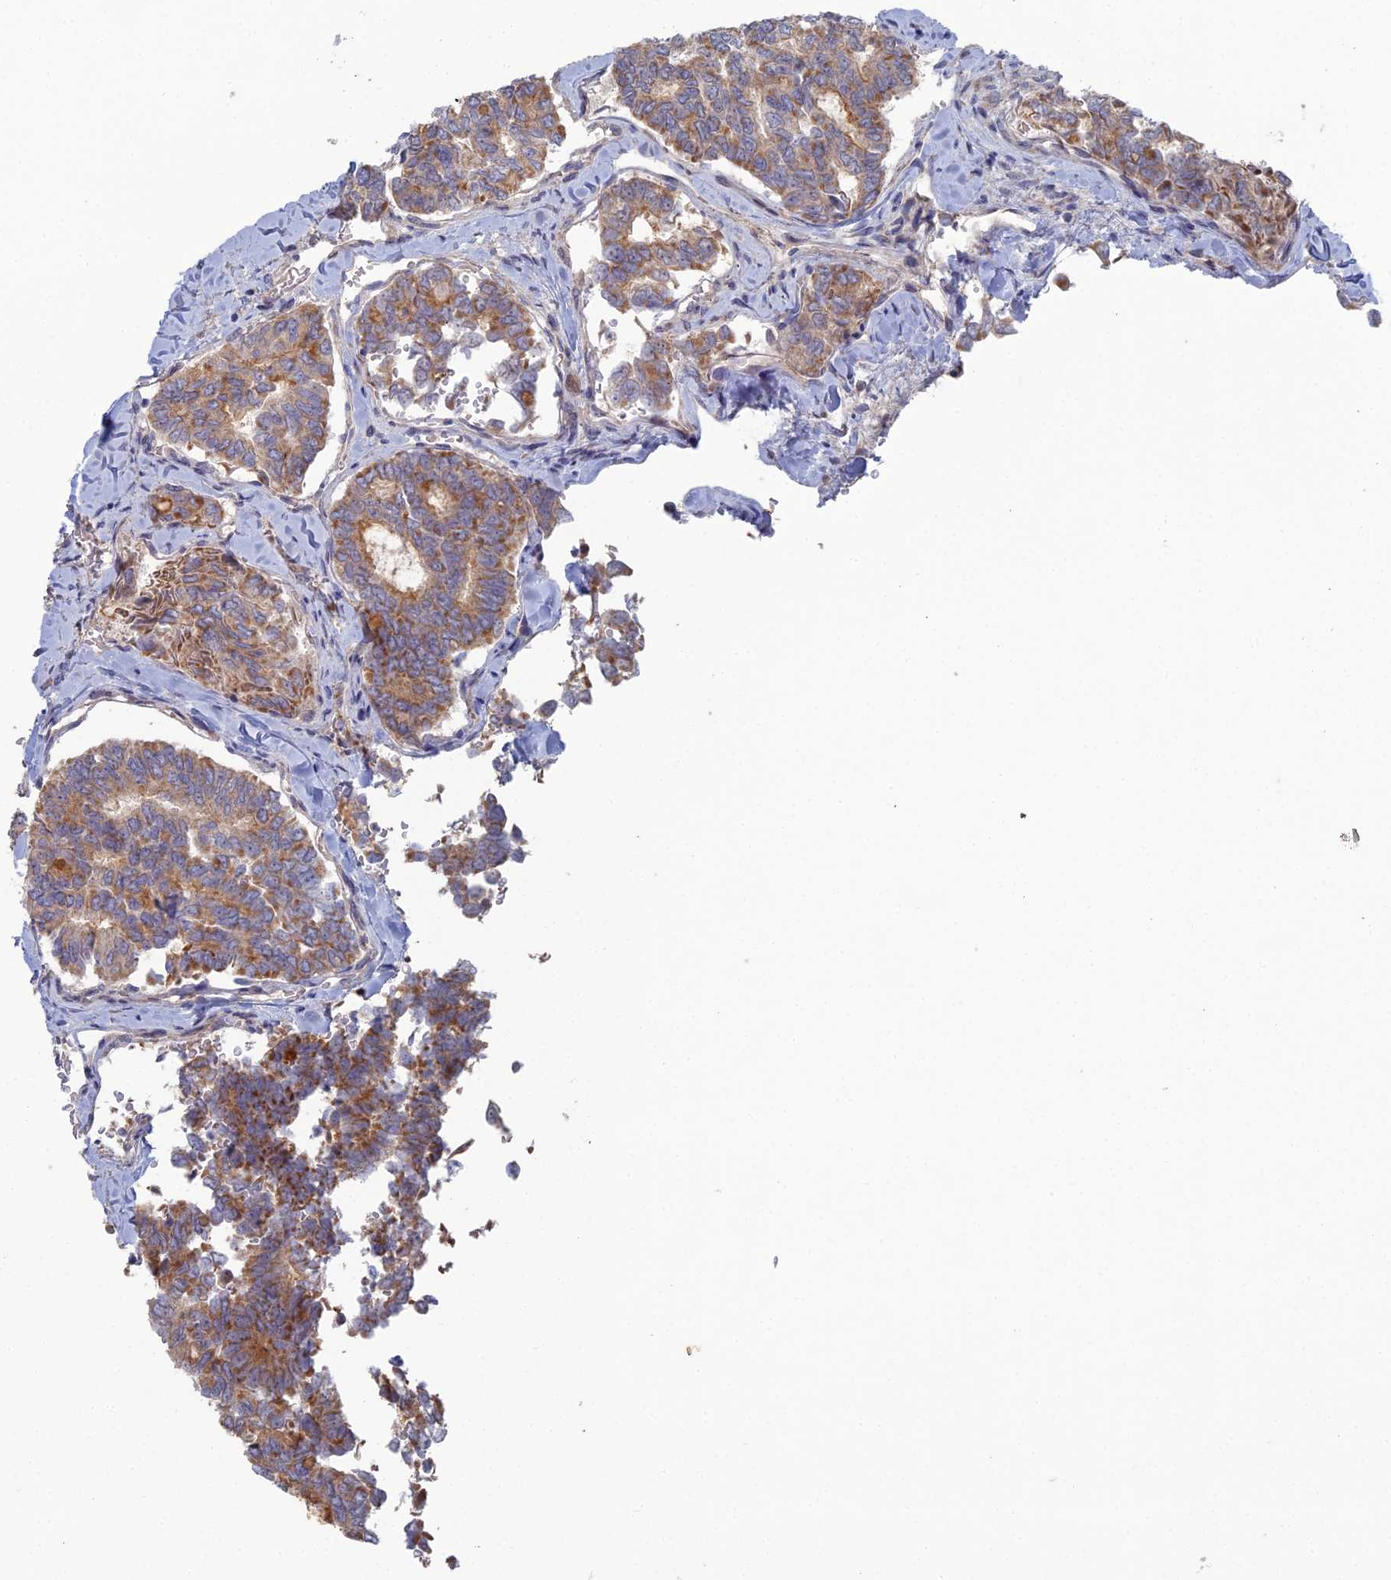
{"staining": {"intensity": "moderate", "quantity": ">75%", "location": "cytoplasmic/membranous"}, "tissue": "thyroid cancer", "cell_type": "Tumor cells", "image_type": "cancer", "snomed": [{"axis": "morphology", "description": "Papillary adenocarcinoma, NOS"}, {"axis": "topography", "description": "Thyroid gland"}], "caption": "Moderate cytoplasmic/membranous expression is seen in approximately >75% of tumor cells in papillary adenocarcinoma (thyroid).", "gene": "ARL16", "patient": {"sex": "female", "age": 35}}